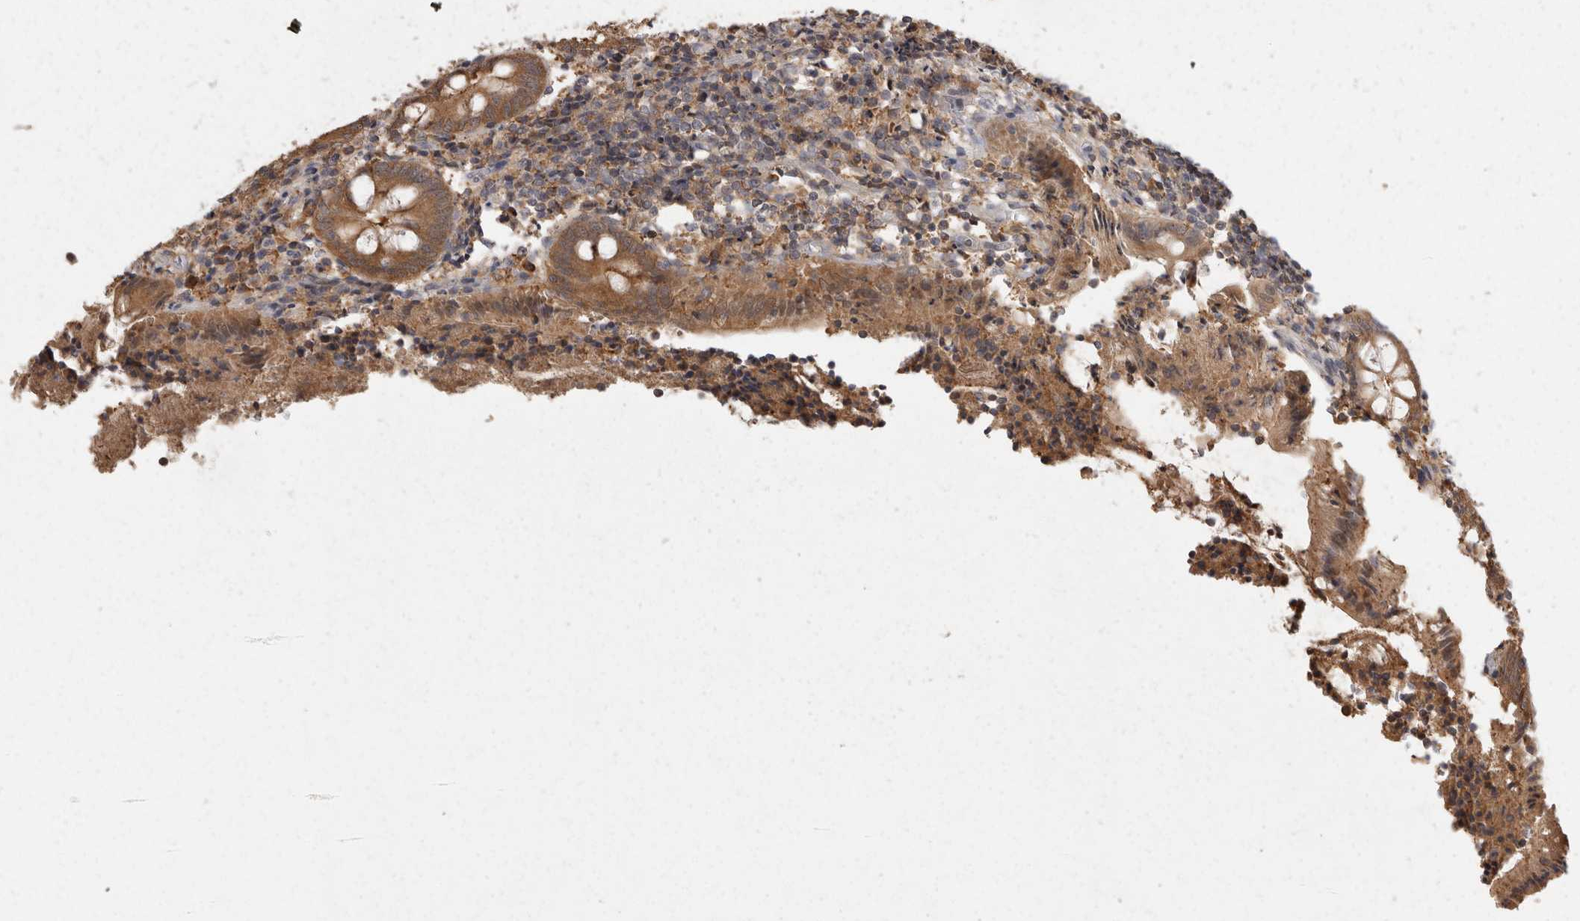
{"staining": {"intensity": "moderate", "quantity": ">75%", "location": "cytoplasmic/membranous"}, "tissue": "appendix", "cell_type": "Glandular cells", "image_type": "normal", "snomed": [{"axis": "morphology", "description": "Normal tissue, NOS"}, {"axis": "topography", "description": "Appendix"}], "caption": "Moderate cytoplasmic/membranous expression is present in approximately >75% of glandular cells in benign appendix.", "gene": "ACAT2", "patient": {"sex": "female", "age": 17}}